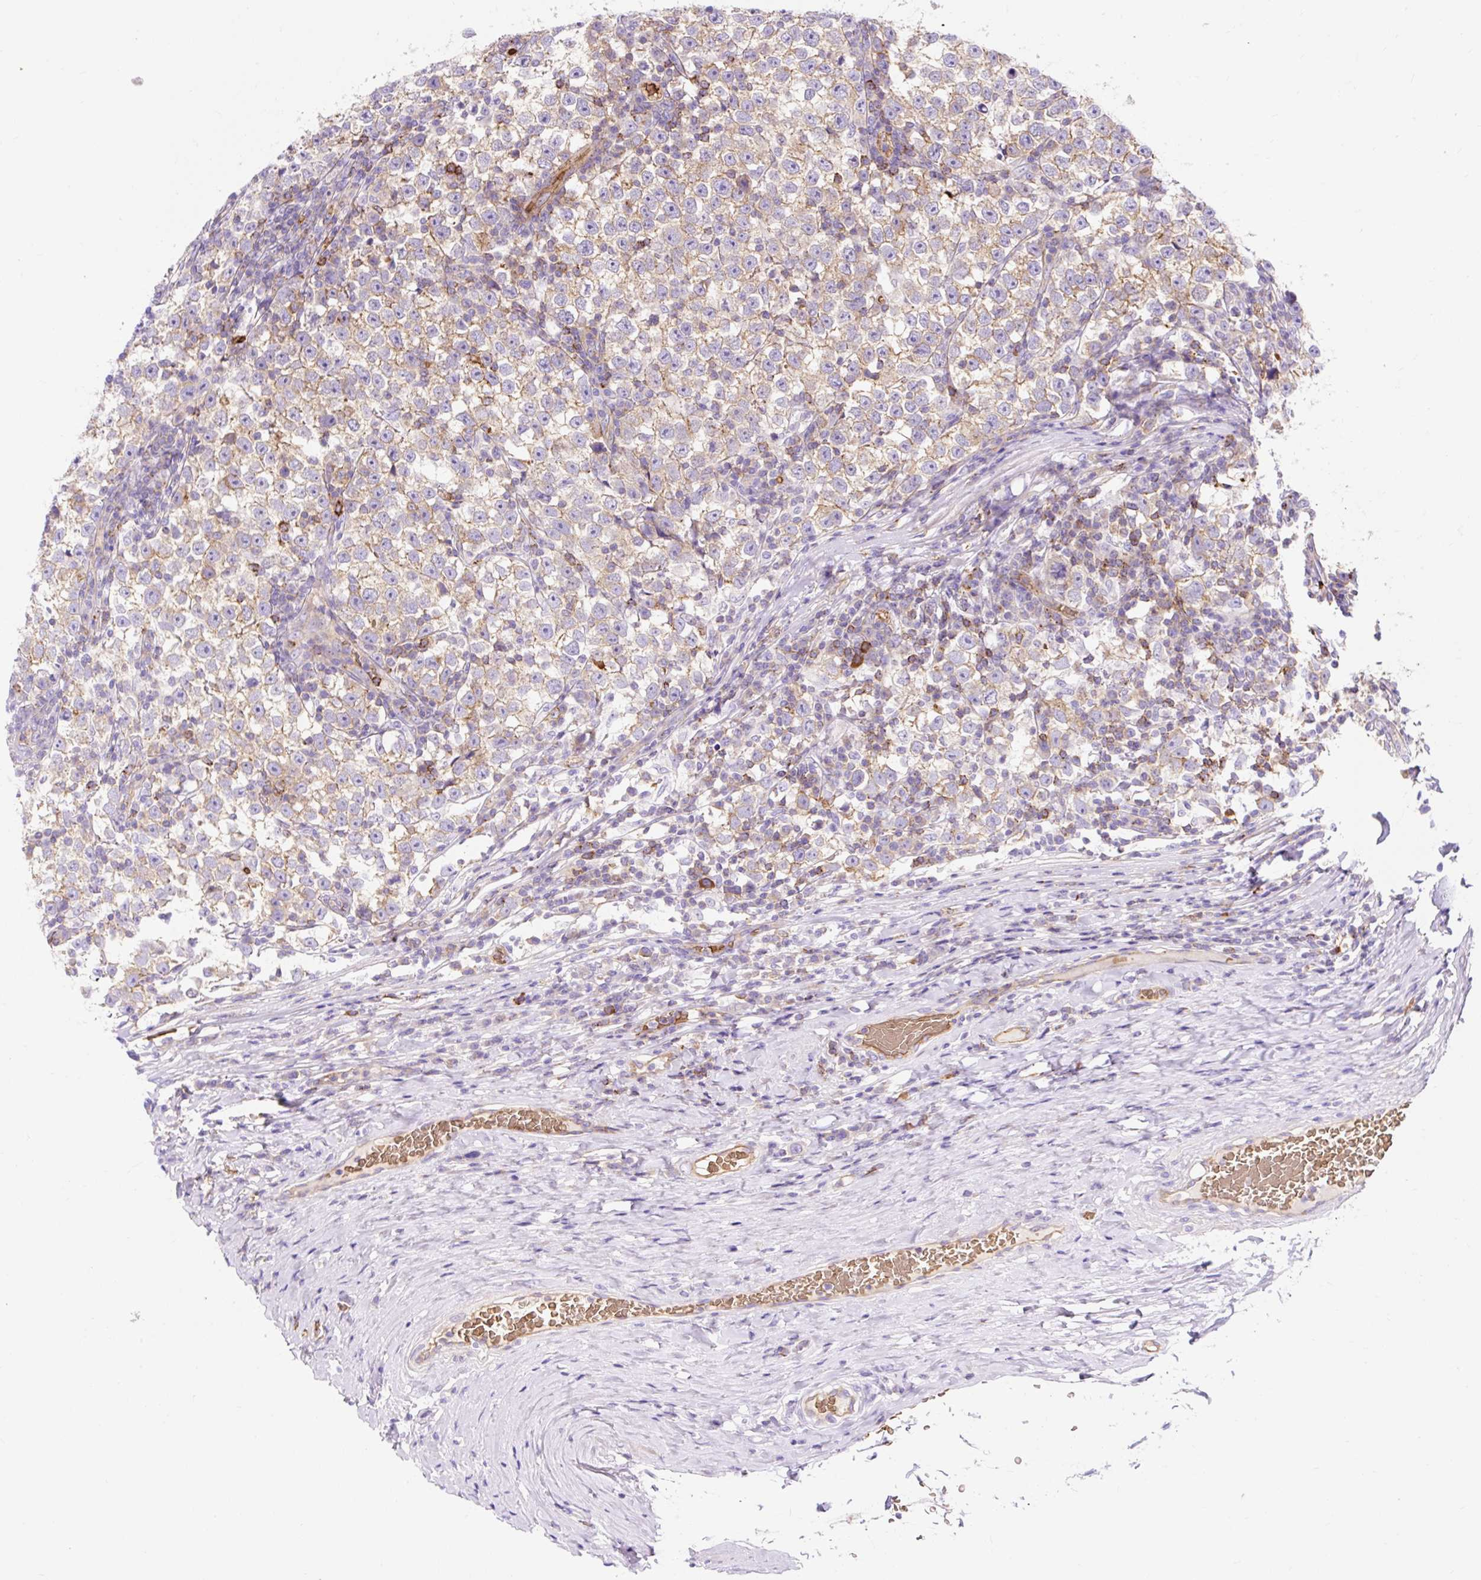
{"staining": {"intensity": "weak", "quantity": "25%-75%", "location": "cytoplasmic/membranous"}, "tissue": "testis cancer", "cell_type": "Tumor cells", "image_type": "cancer", "snomed": [{"axis": "morphology", "description": "Normal tissue, NOS"}, {"axis": "morphology", "description": "Seminoma, NOS"}, {"axis": "topography", "description": "Testis"}], "caption": "This is an image of immunohistochemistry (IHC) staining of testis seminoma, which shows weak staining in the cytoplasmic/membranous of tumor cells.", "gene": "HIP1R", "patient": {"sex": "male", "age": 43}}